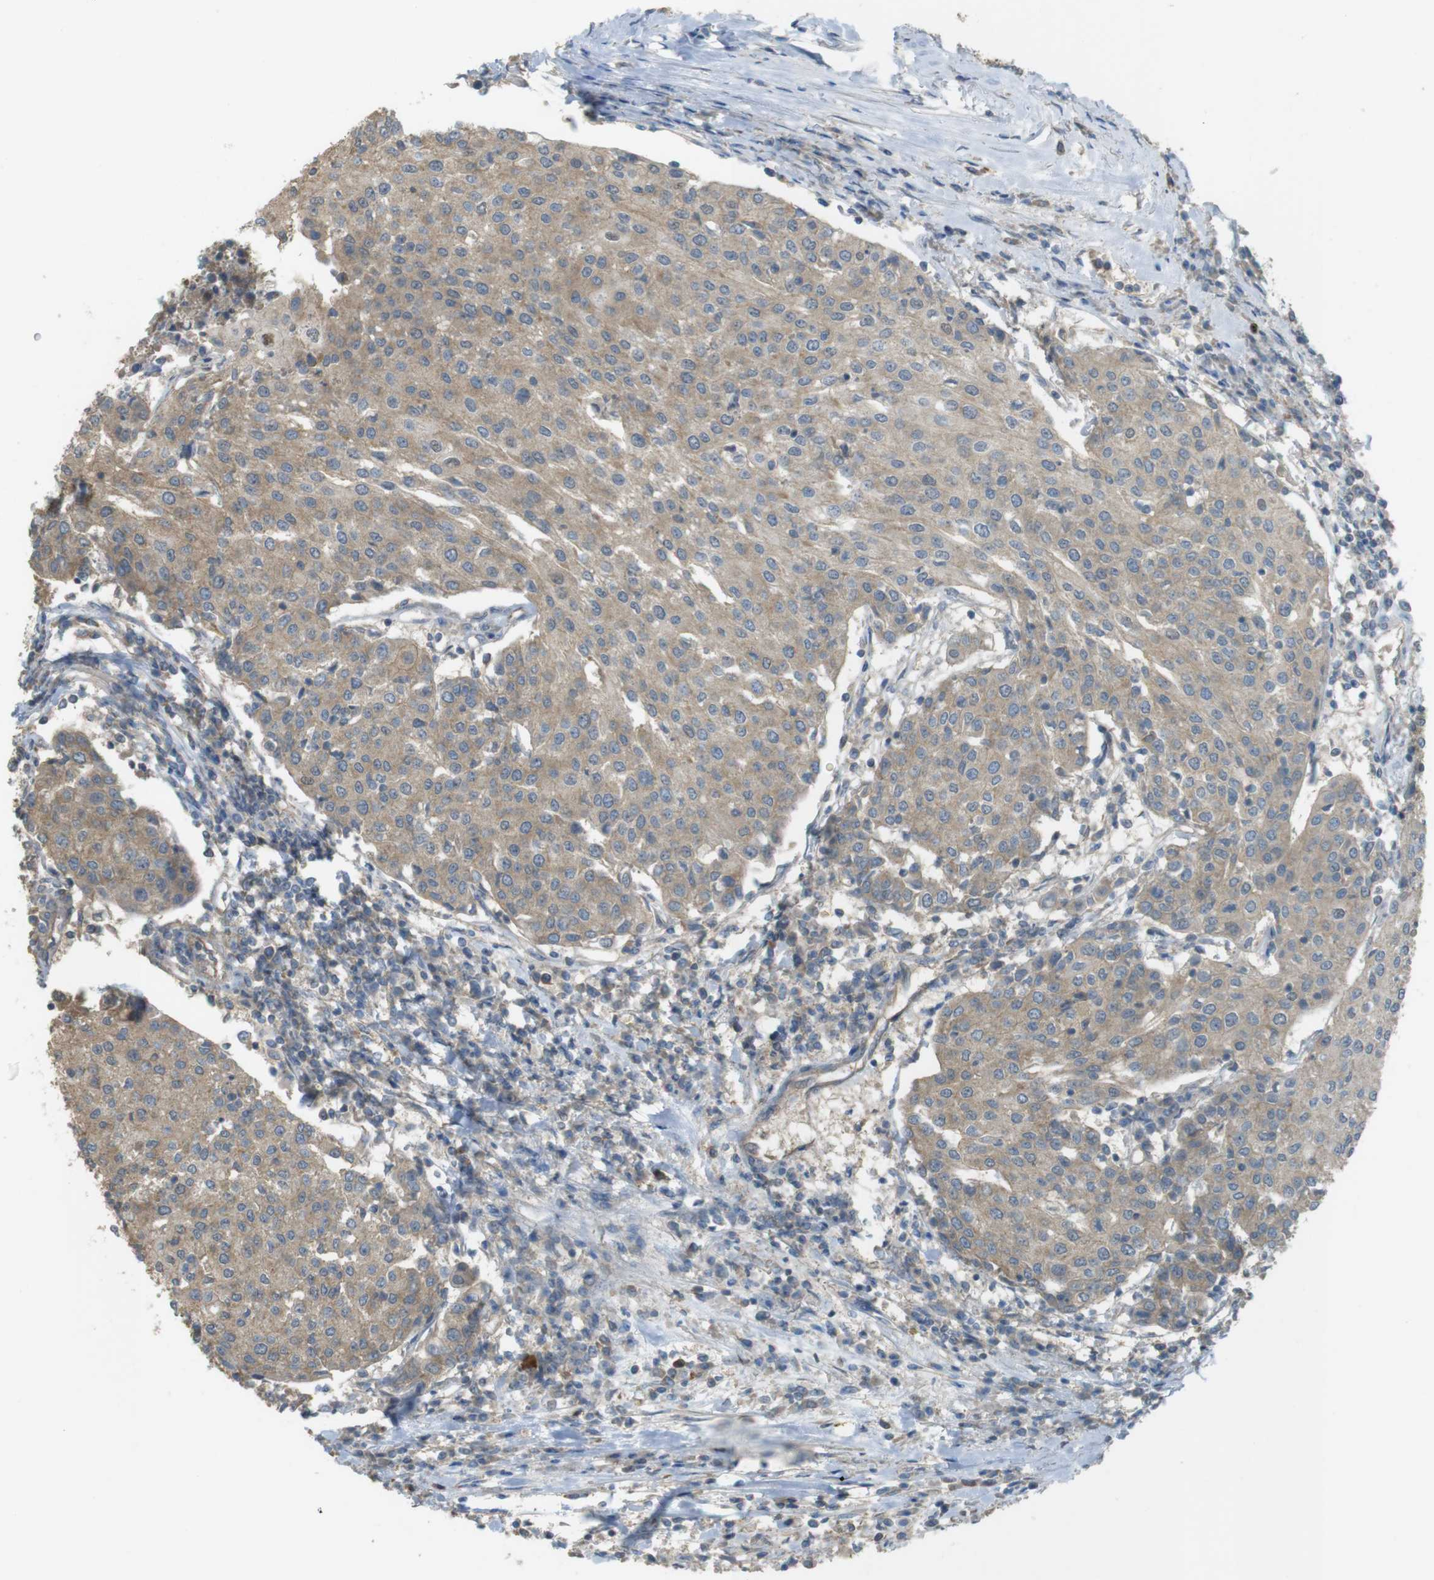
{"staining": {"intensity": "moderate", "quantity": "<25%", "location": "cytoplasmic/membranous"}, "tissue": "urothelial cancer", "cell_type": "Tumor cells", "image_type": "cancer", "snomed": [{"axis": "morphology", "description": "Urothelial carcinoma, High grade"}, {"axis": "topography", "description": "Urinary bladder"}], "caption": "There is low levels of moderate cytoplasmic/membranous staining in tumor cells of urothelial cancer, as demonstrated by immunohistochemical staining (brown color).", "gene": "ZDHHC20", "patient": {"sex": "female", "age": 85}}